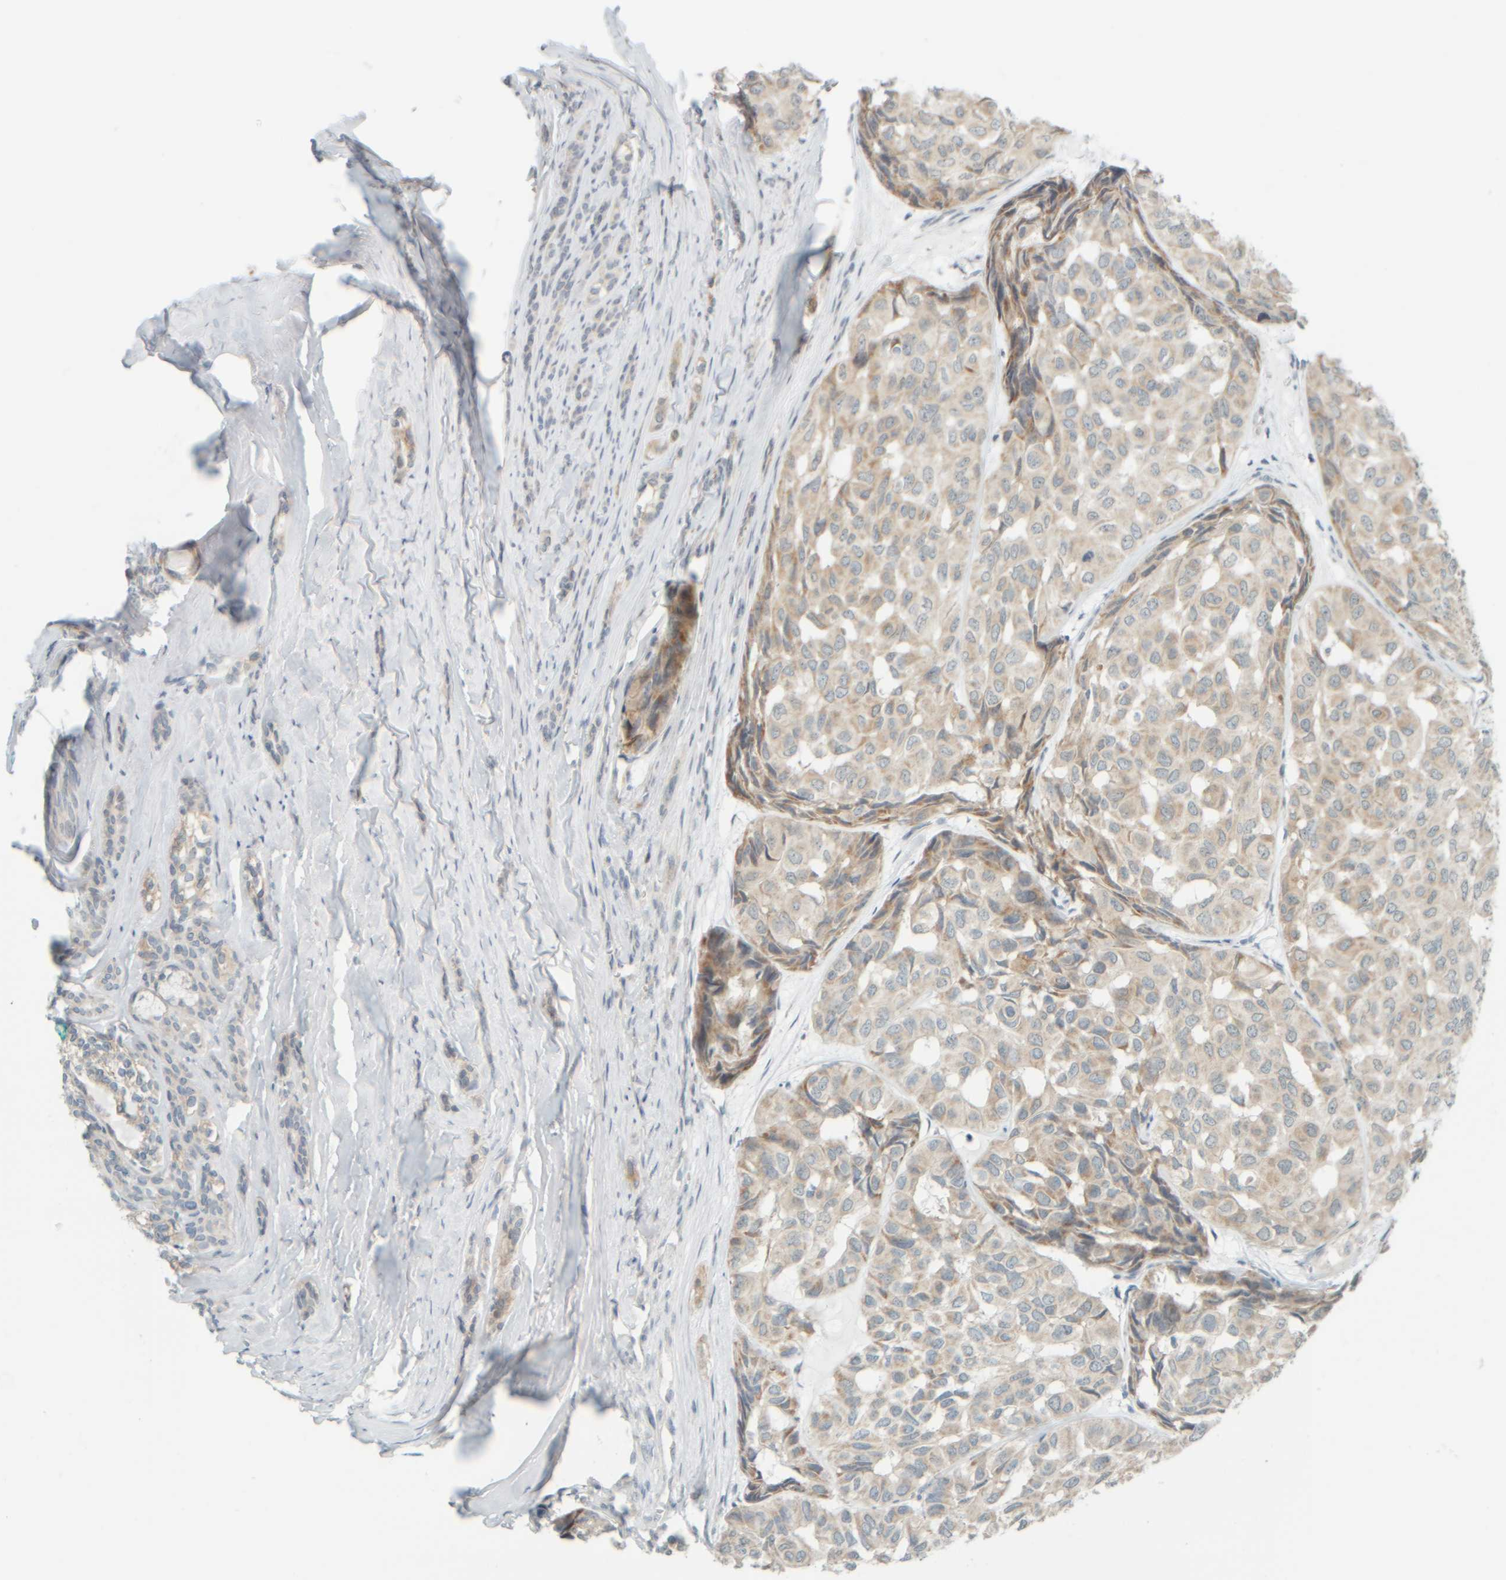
{"staining": {"intensity": "weak", "quantity": ">75%", "location": "cytoplasmic/membranous"}, "tissue": "head and neck cancer", "cell_type": "Tumor cells", "image_type": "cancer", "snomed": [{"axis": "morphology", "description": "Adenocarcinoma, NOS"}, {"axis": "topography", "description": "Salivary gland, NOS"}, {"axis": "topography", "description": "Head-Neck"}], "caption": "Weak cytoplasmic/membranous expression for a protein is identified in about >75% of tumor cells of head and neck adenocarcinoma using IHC.", "gene": "PTGES3L-AARSD1", "patient": {"sex": "female", "age": 76}}